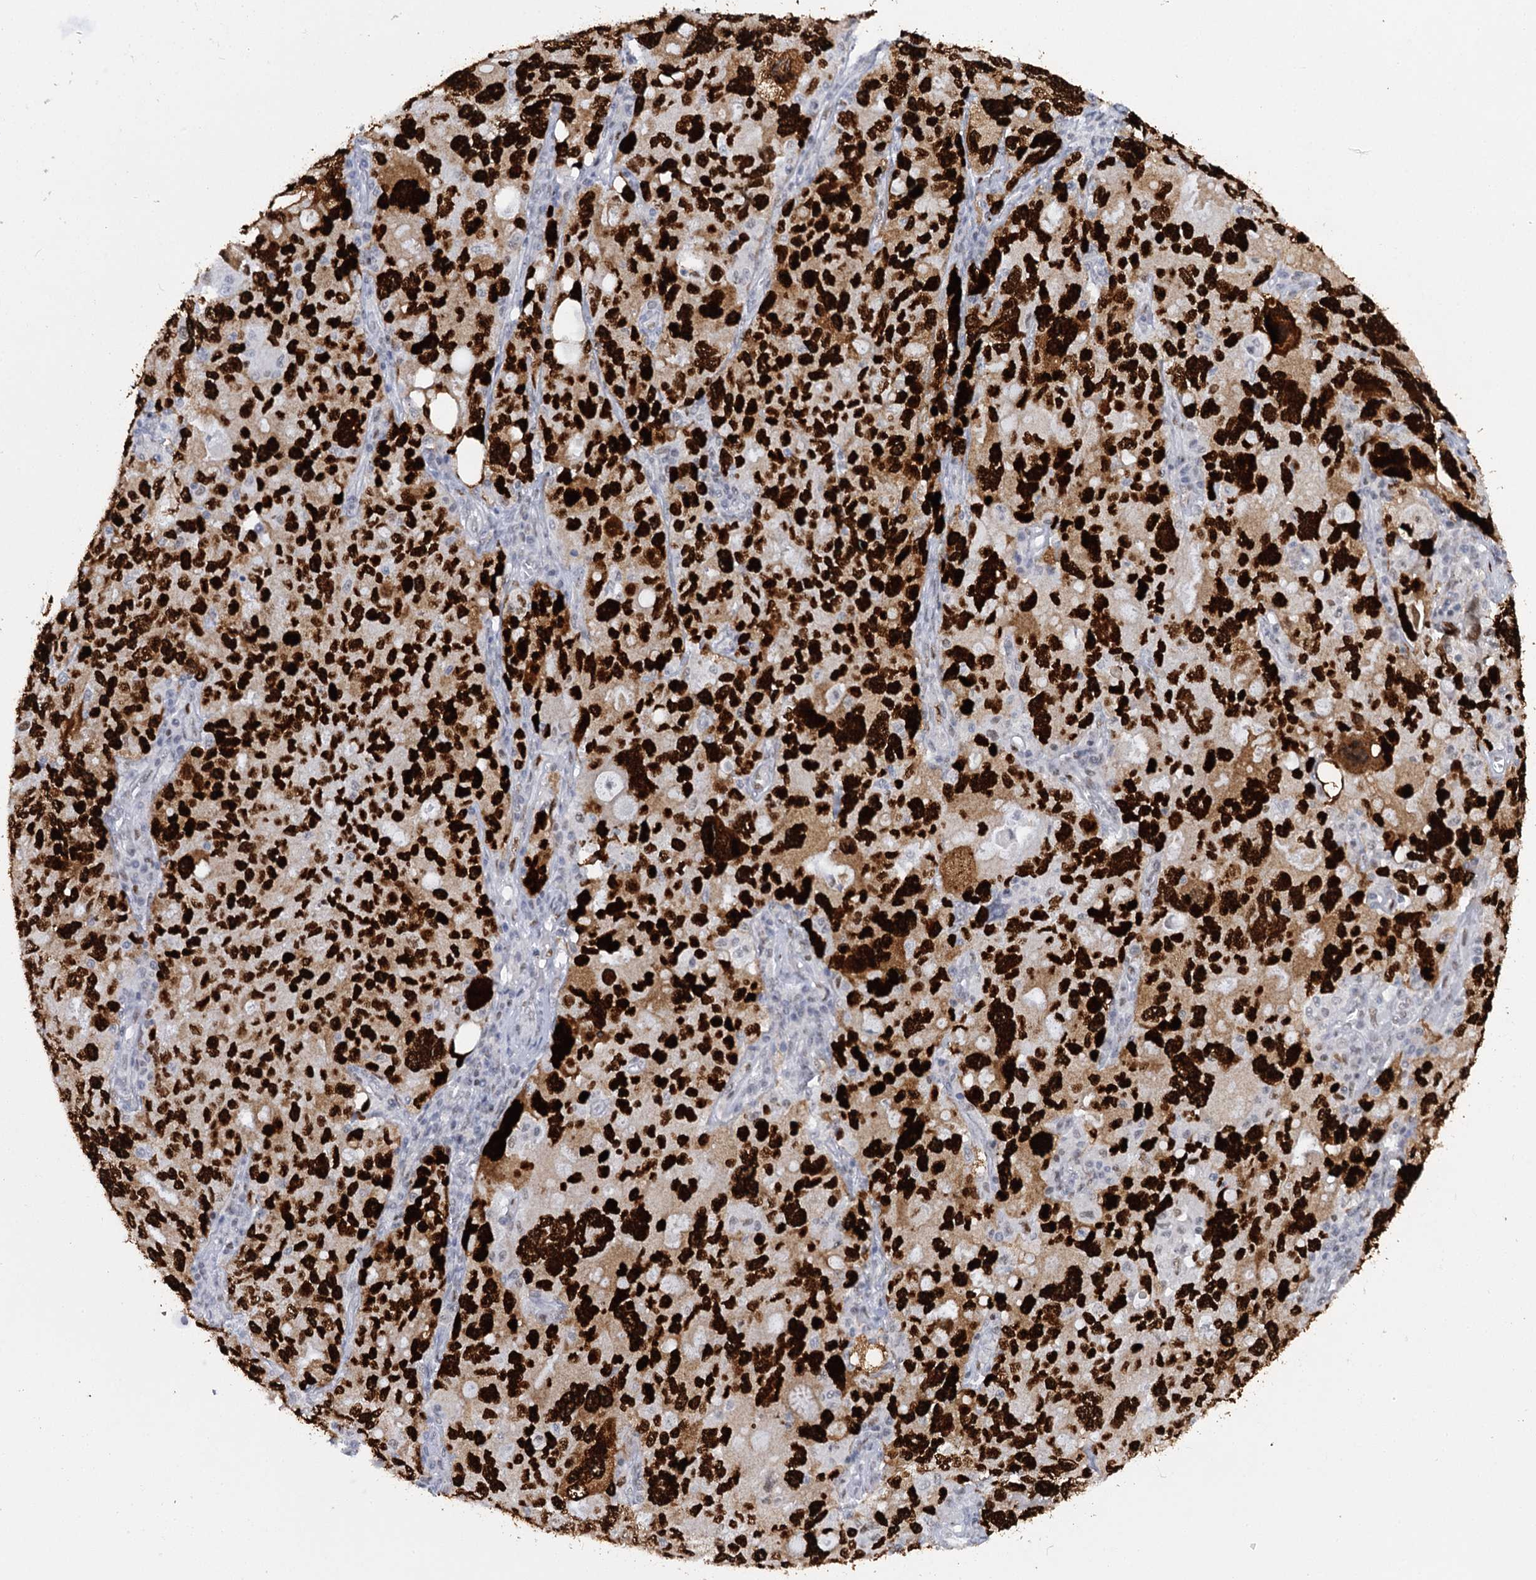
{"staining": {"intensity": "strong", "quantity": ">75%", "location": "nuclear"}, "tissue": "ovarian cancer", "cell_type": "Tumor cells", "image_type": "cancer", "snomed": [{"axis": "morphology", "description": "Carcinoma, endometroid"}, {"axis": "topography", "description": "Ovary"}], "caption": "Immunohistochemistry (IHC) of human endometroid carcinoma (ovarian) exhibits high levels of strong nuclear staining in about >75% of tumor cells. (IHC, brightfield microscopy, high magnification).", "gene": "TP53", "patient": {"sex": "female", "age": 62}}